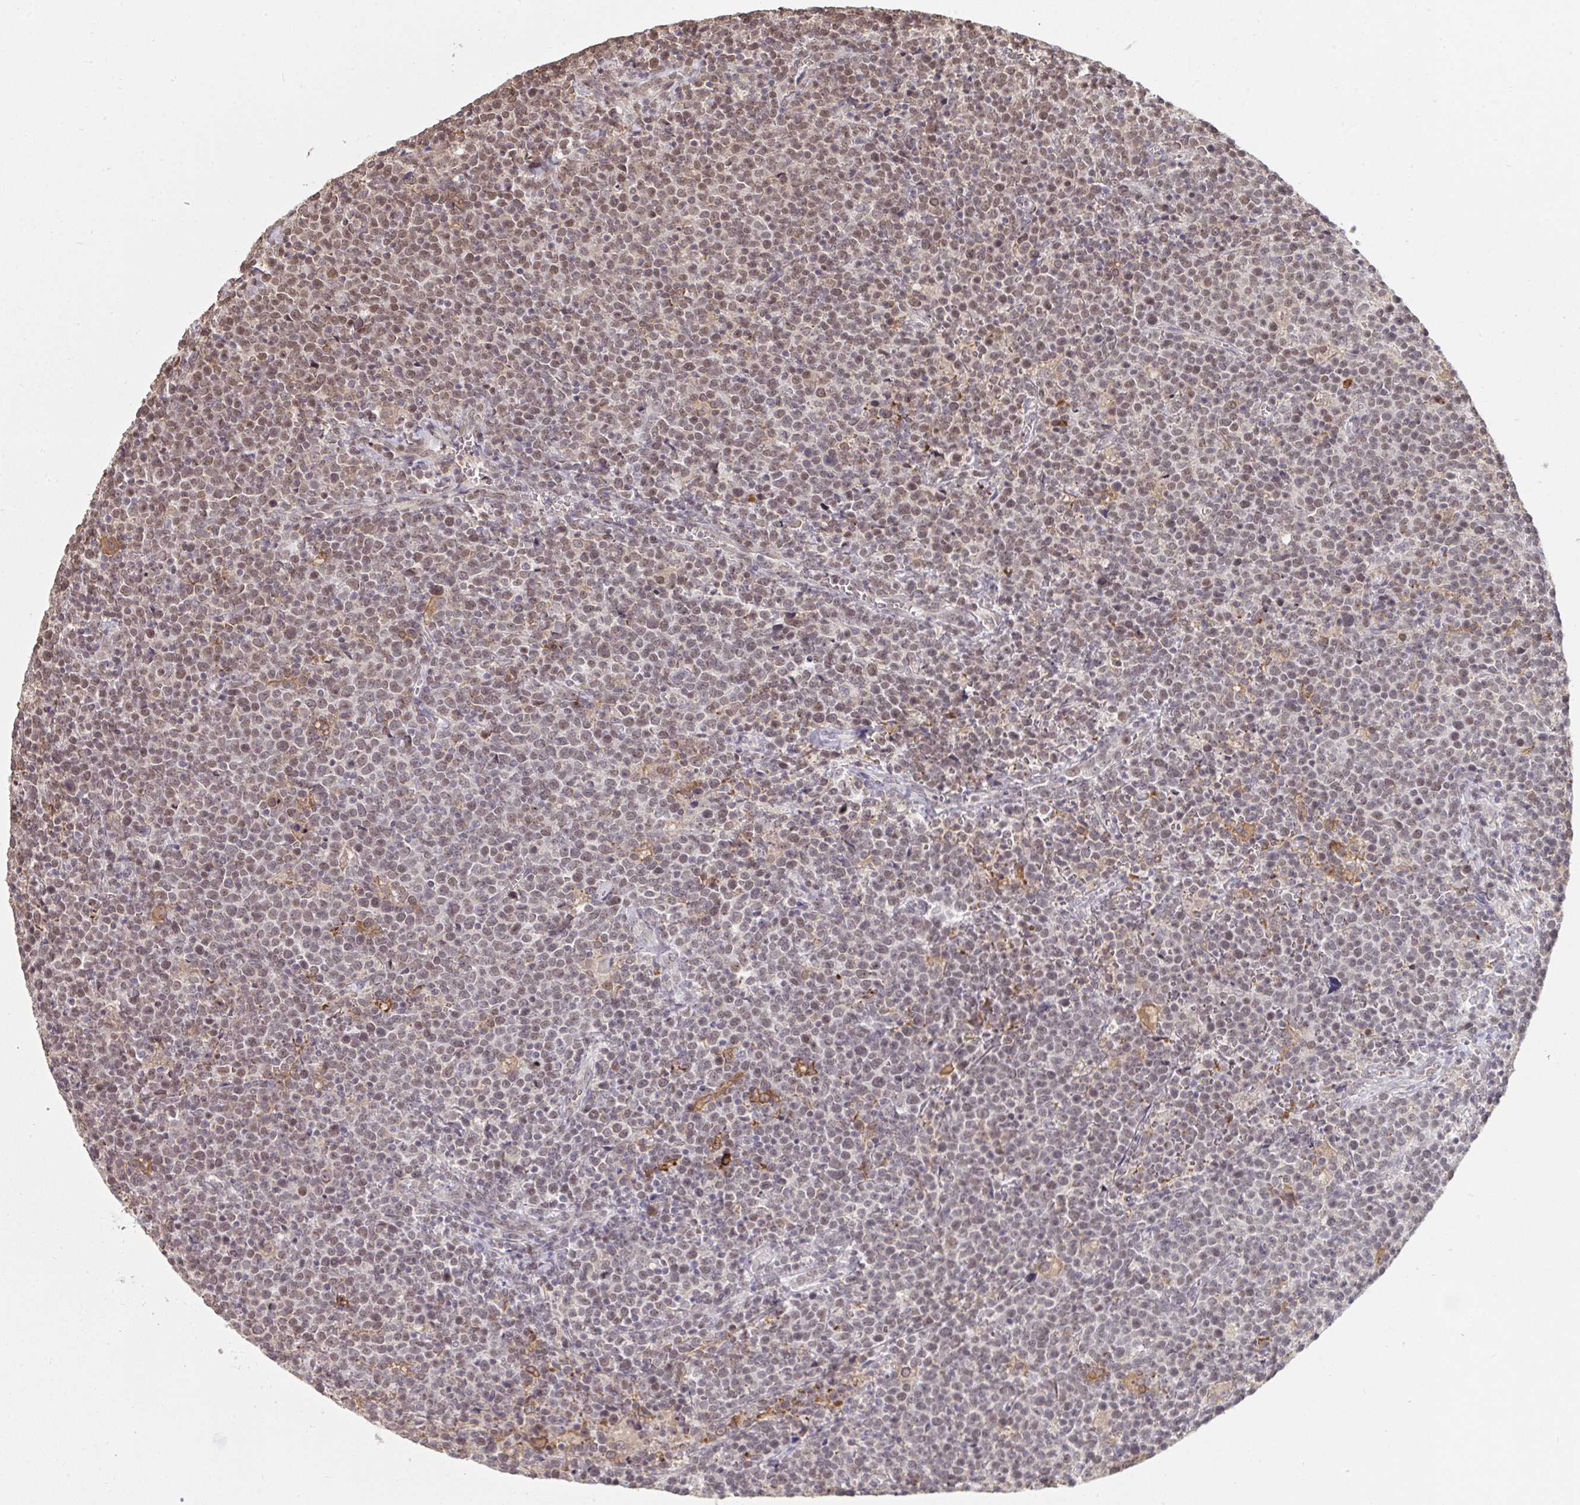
{"staining": {"intensity": "moderate", "quantity": ">75%", "location": "nuclear"}, "tissue": "lymphoma", "cell_type": "Tumor cells", "image_type": "cancer", "snomed": [{"axis": "morphology", "description": "Malignant lymphoma, non-Hodgkin's type, High grade"}, {"axis": "topography", "description": "Lymph node"}], "caption": "High-grade malignant lymphoma, non-Hodgkin's type tissue shows moderate nuclear staining in about >75% of tumor cells, visualized by immunohistochemistry.", "gene": "SAP30", "patient": {"sex": "male", "age": 61}}